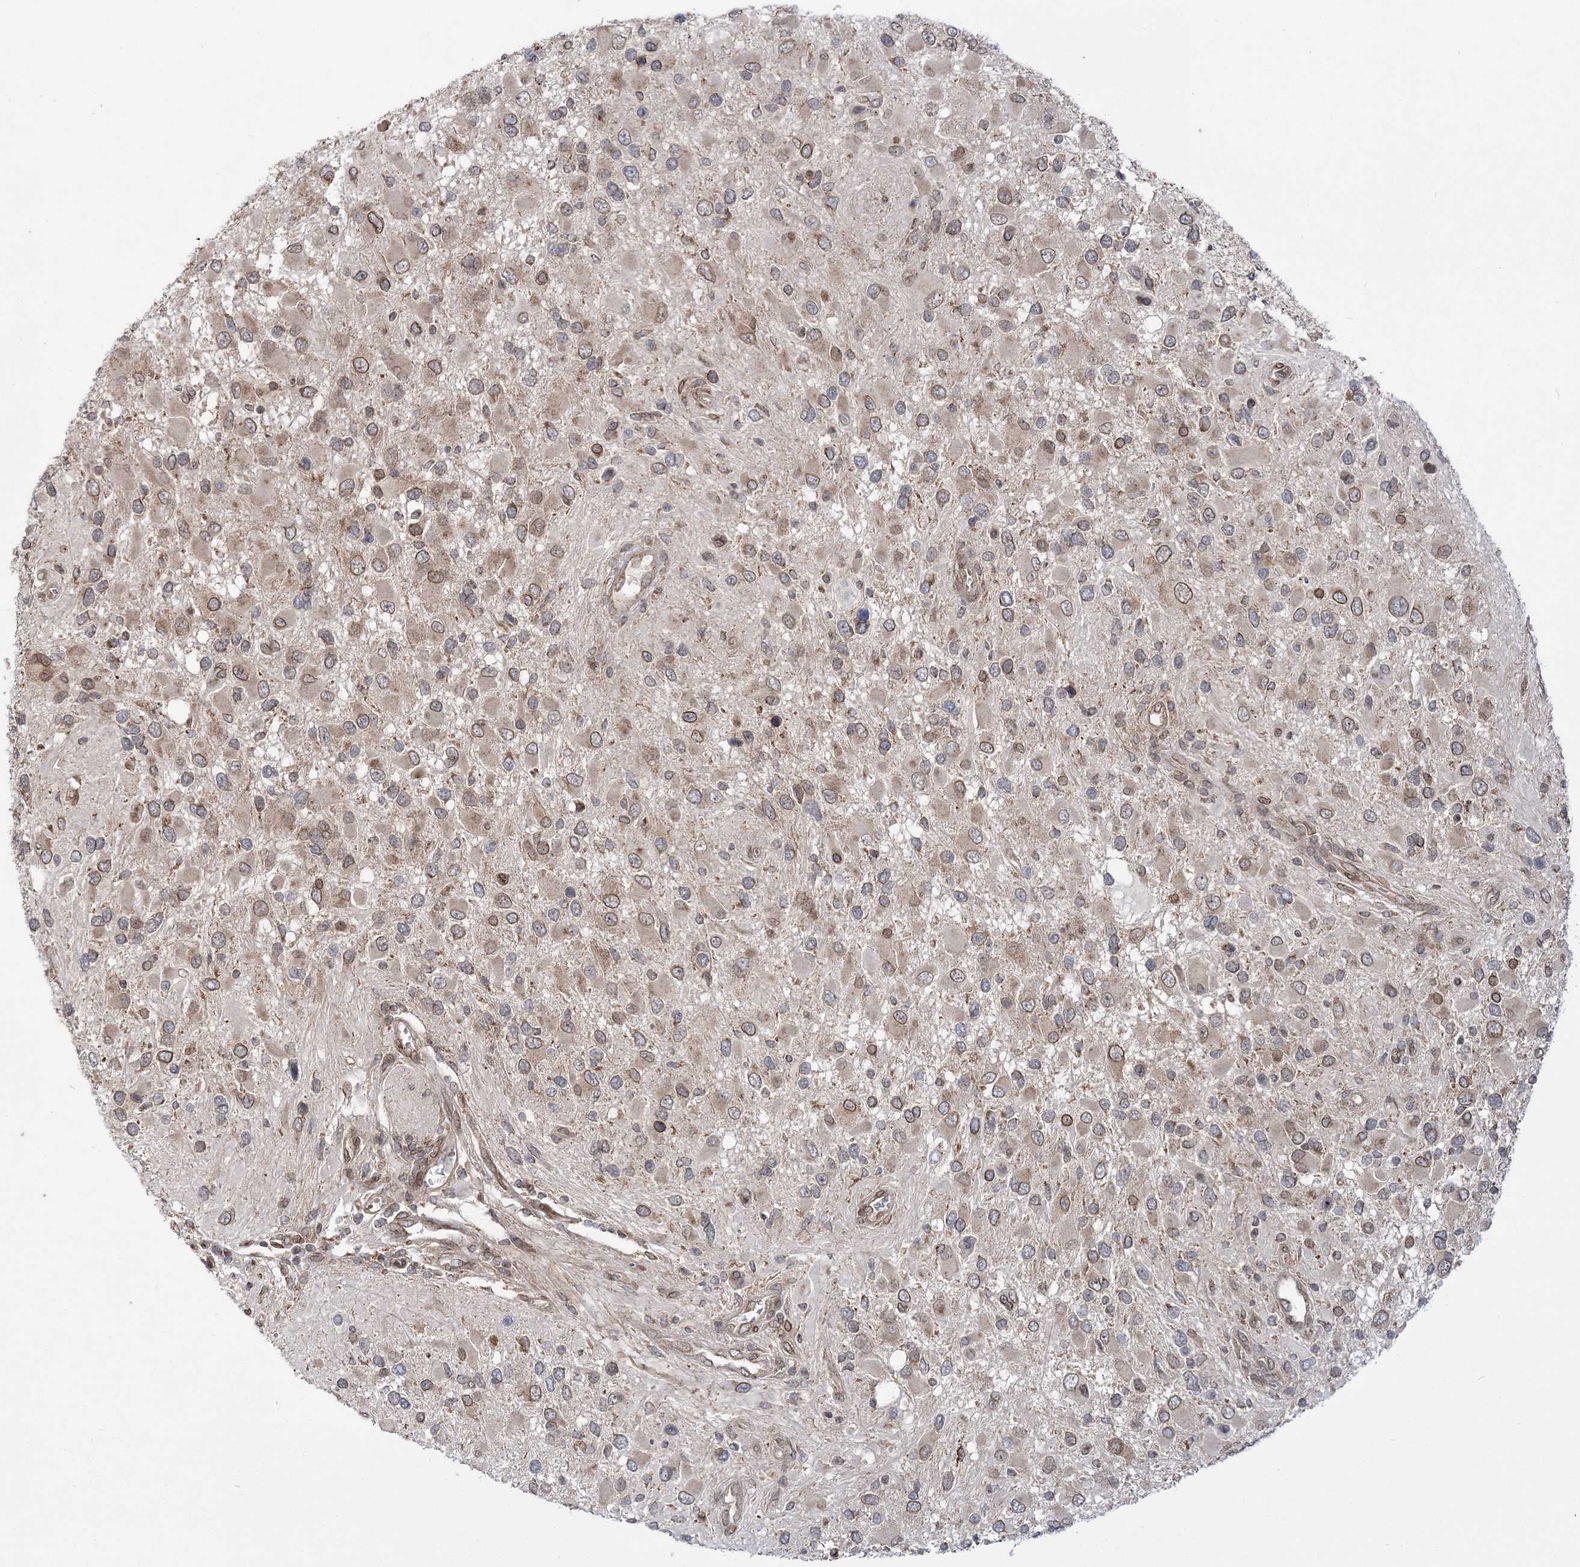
{"staining": {"intensity": "weak", "quantity": ">75%", "location": "cytoplasmic/membranous,nuclear"}, "tissue": "glioma", "cell_type": "Tumor cells", "image_type": "cancer", "snomed": [{"axis": "morphology", "description": "Glioma, malignant, High grade"}, {"axis": "topography", "description": "Brain"}], "caption": "Malignant glioma (high-grade) stained for a protein shows weak cytoplasmic/membranous and nuclear positivity in tumor cells. The protein of interest is stained brown, and the nuclei are stained in blue (DAB IHC with brightfield microscopy, high magnification).", "gene": "DNAJC27", "patient": {"sex": "male", "age": 53}}